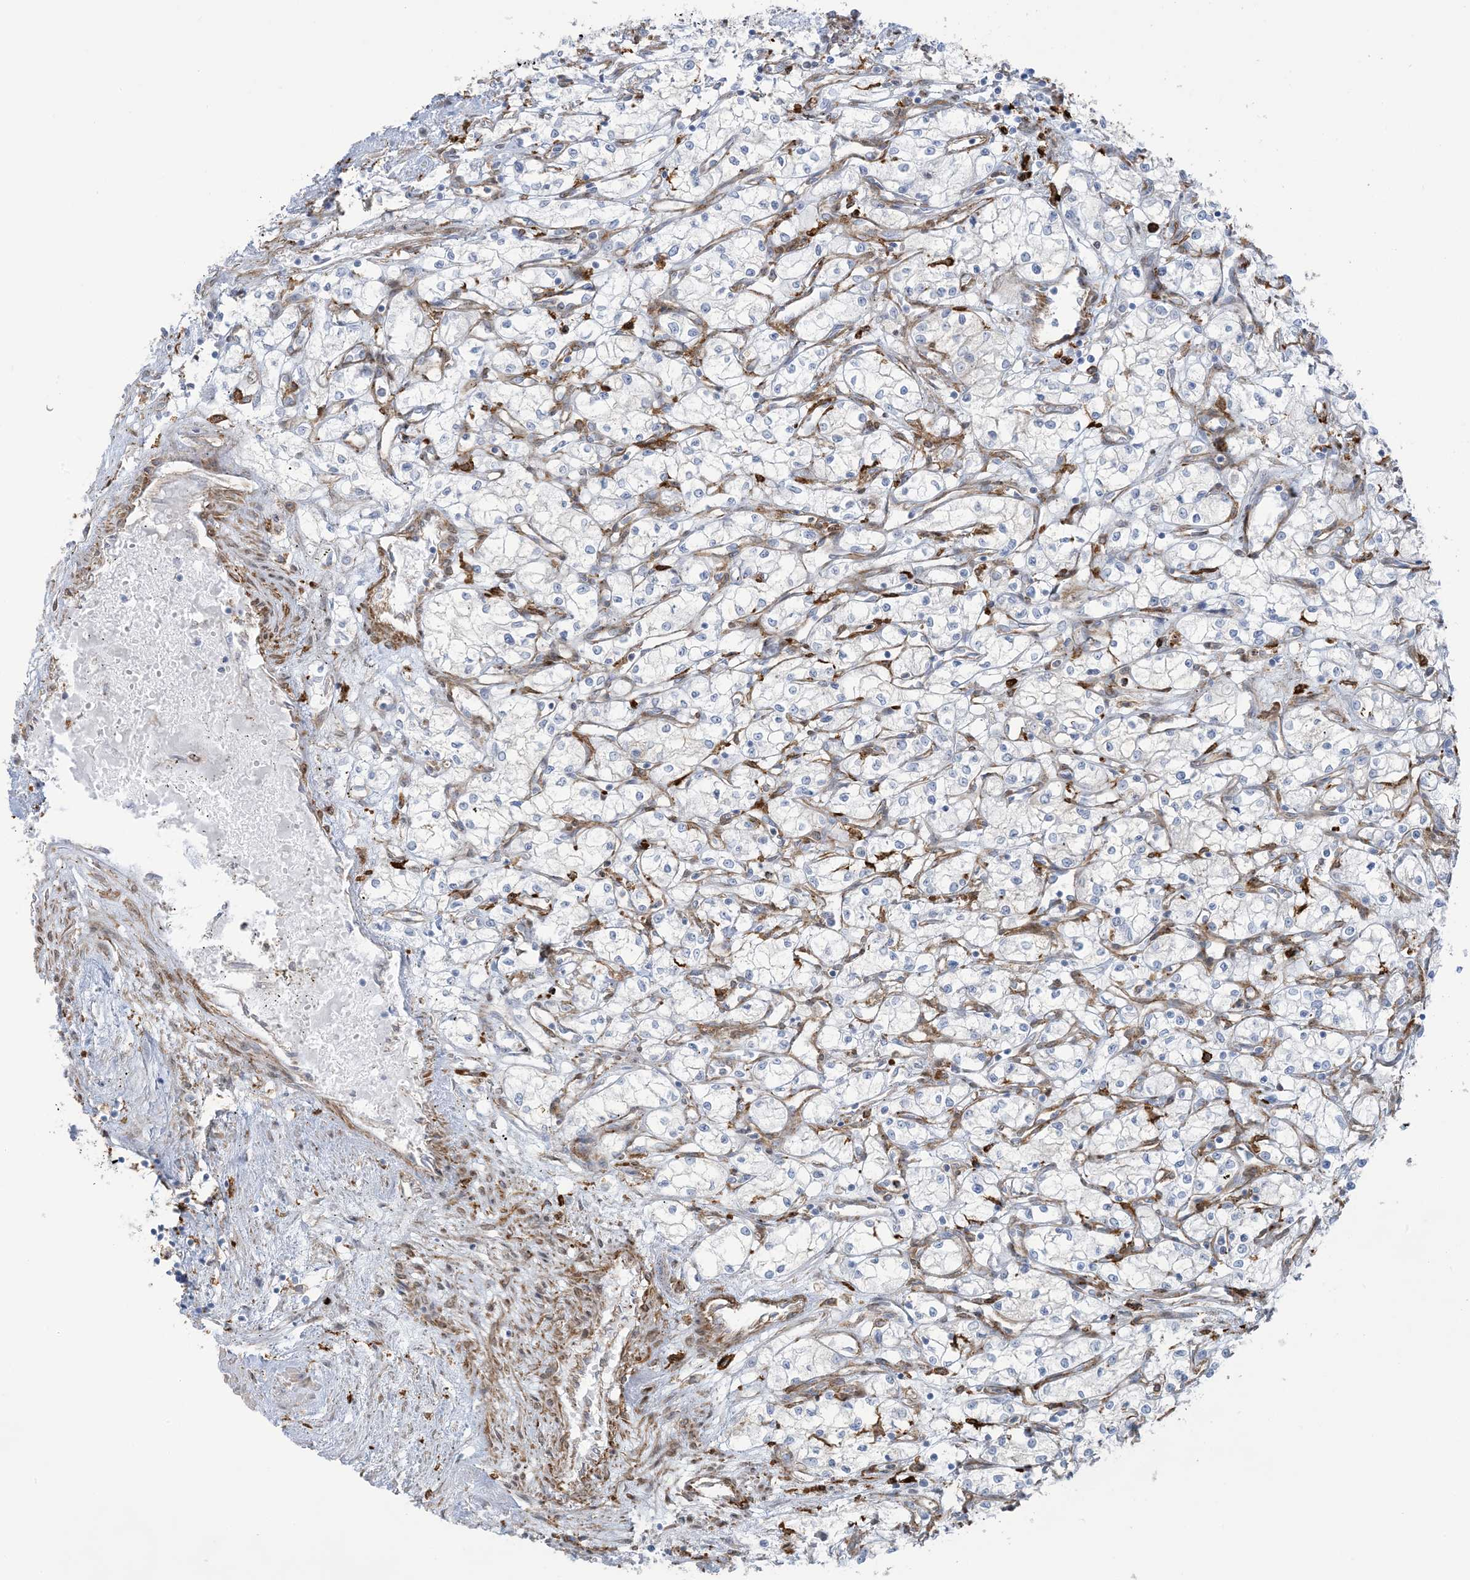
{"staining": {"intensity": "negative", "quantity": "none", "location": "none"}, "tissue": "renal cancer", "cell_type": "Tumor cells", "image_type": "cancer", "snomed": [{"axis": "morphology", "description": "Adenocarcinoma, NOS"}, {"axis": "topography", "description": "Kidney"}], "caption": "Renal cancer (adenocarcinoma) stained for a protein using IHC exhibits no positivity tumor cells.", "gene": "ICMT", "patient": {"sex": "male", "age": 59}}